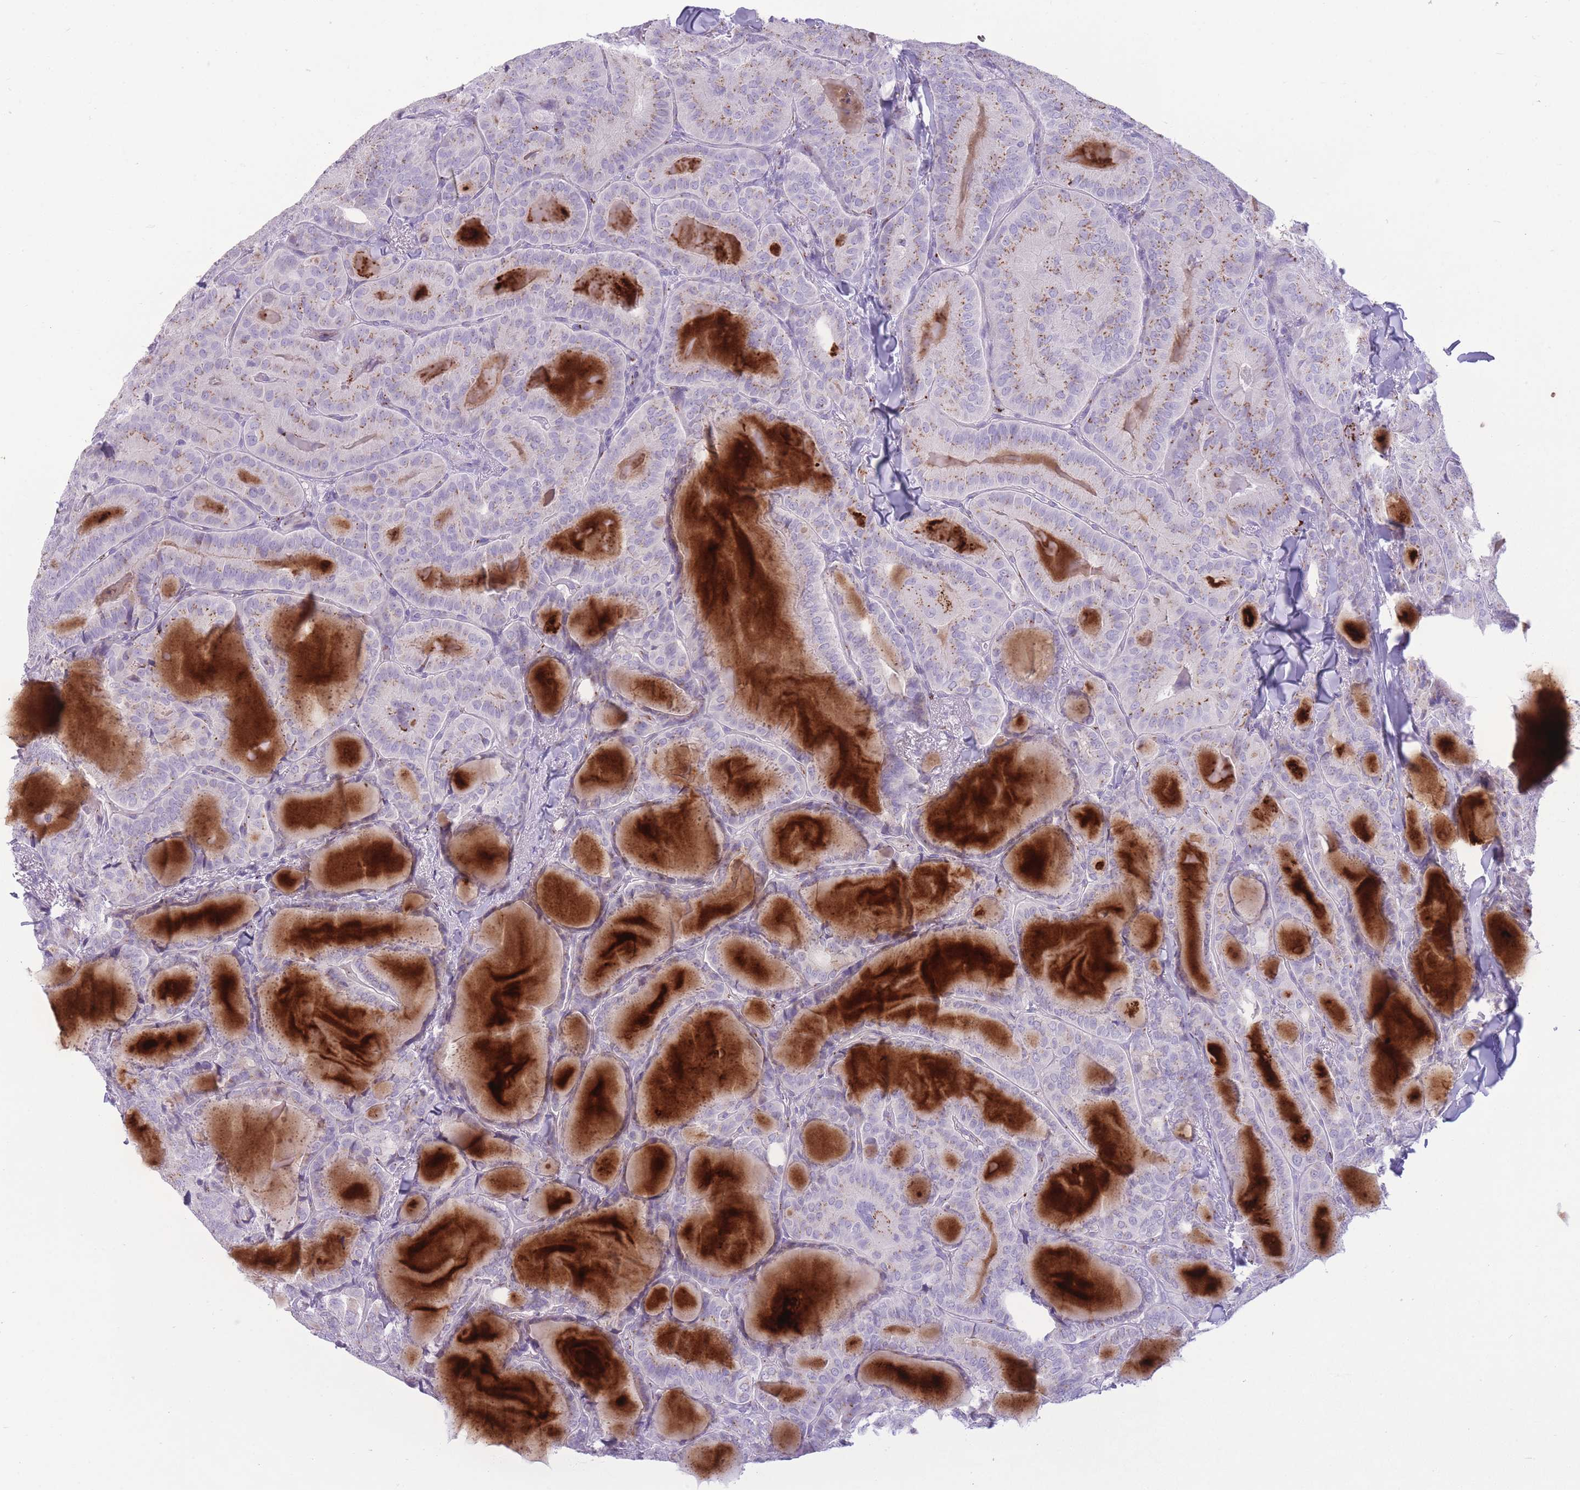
{"staining": {"intensity": "moderate", "quantity": "<25%", "location": "cytoplasmic/membranous"}, "tissue": "thyroid cancer", "cell_type": "Tumor cells", "image_type": "cancer", "snomed": [{"axis": "morphology", "description": "Papillary adenocarcinoma, NOS"}, {"axis": "topography", "description": "Thyroid gland"}], "caption": "The photomicrograph displays staining of thyroid papillary adenocarcinoma, revealing moderate cytoplasmic/membranous protein staining (brown color) within tumor cells.", "gene": "B4GALT2", "patient": {"sex": "female", "age": 68}}